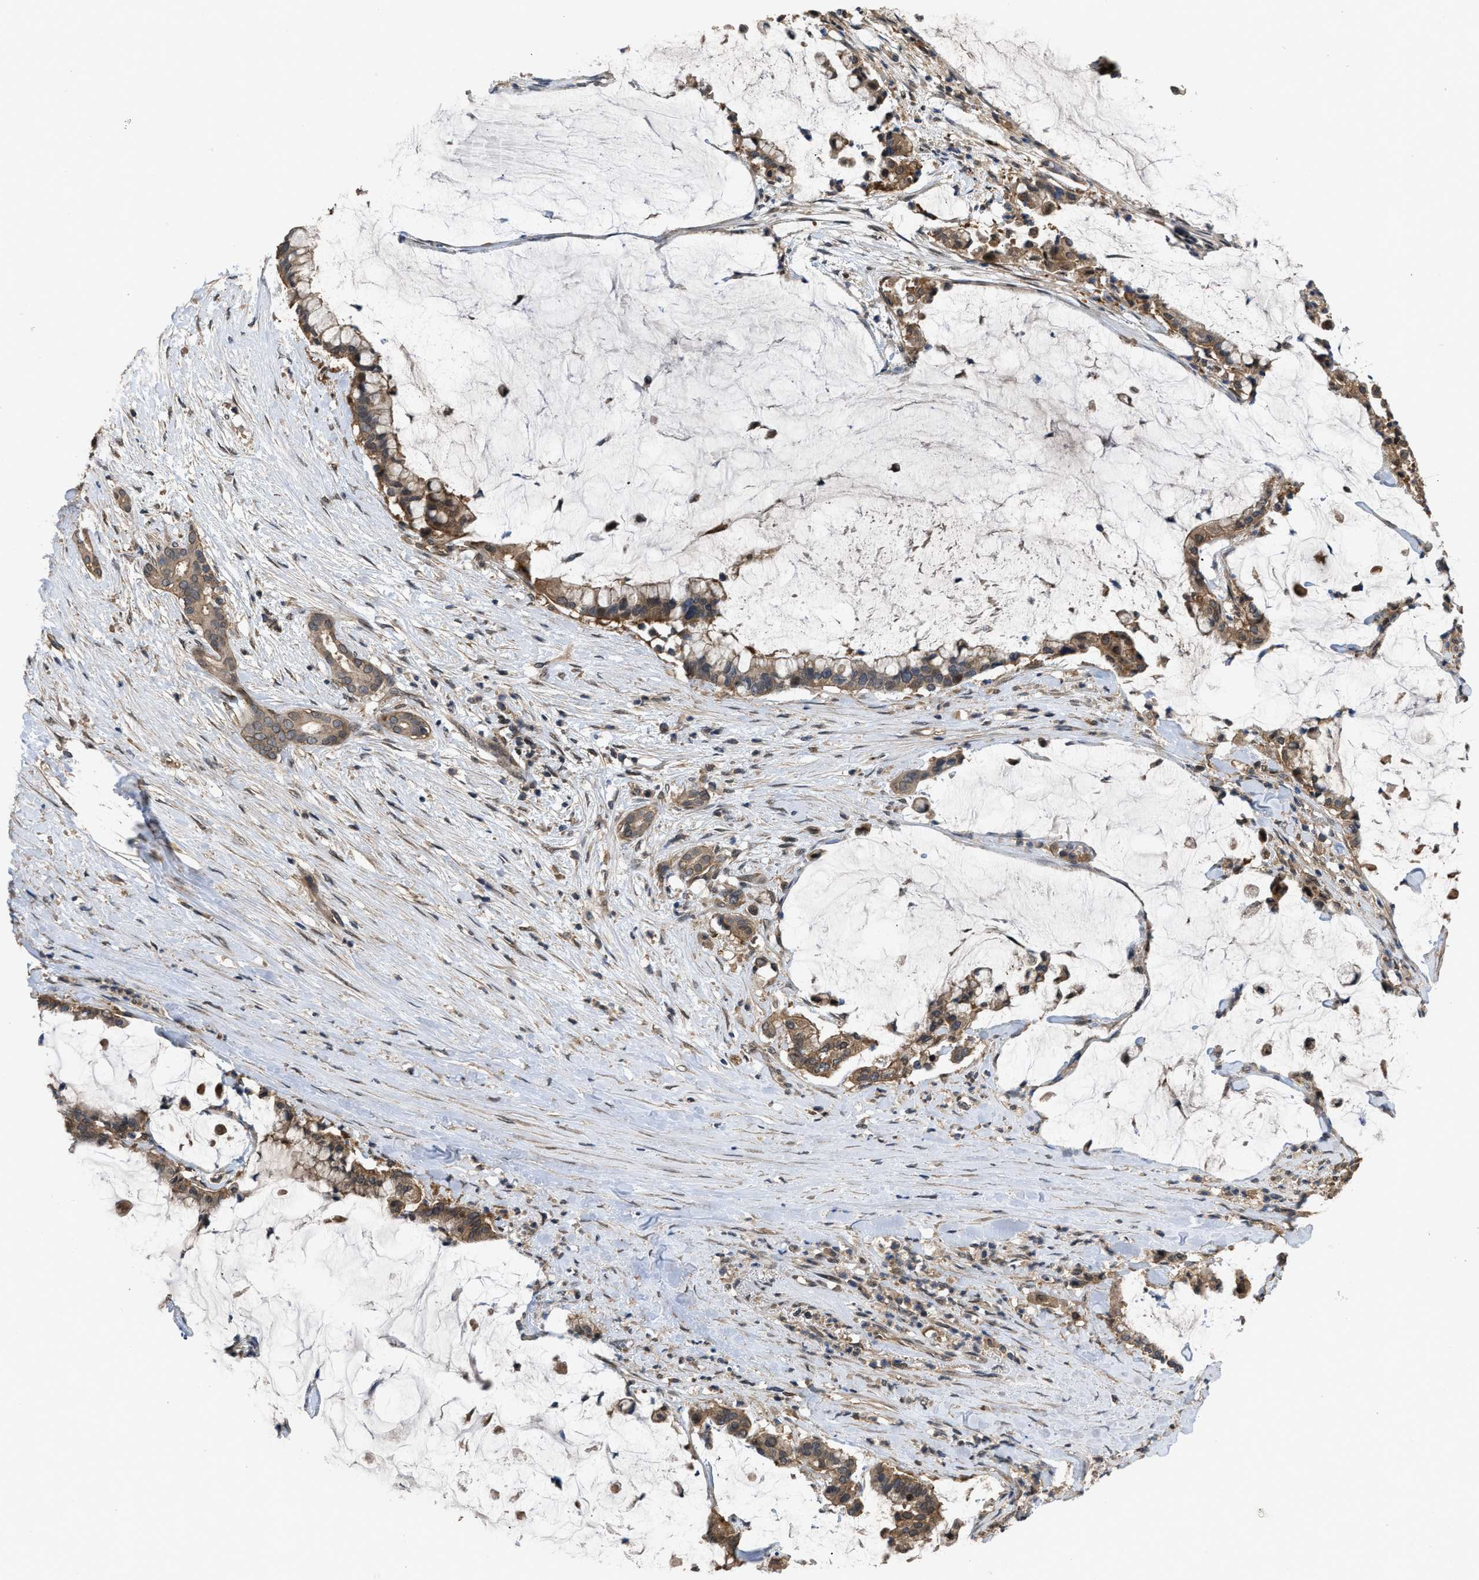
{"staining": {"intensity": "moderate", "quantity": ">75%", "location": "cytoplasmic/membranous"}, "tissue": "pancreatic cancer", "cell_type": "Tumor cells", "image_type": "cancer", "snomed": [{"axis": "morphology", "description": "Adenocarcinoma, NOS"}, {"axis": "topography", "description": "Pancreas"}], "caption": "This photomicrograph reveals IHC staining of pancreatic cancer (adenocarcinoma), with medium moderate cytoplasmic/membranous staining in approximately >75% of tumor cells.", "gene": "UTRN", "patient": {"sex": "male", "age": 41}}